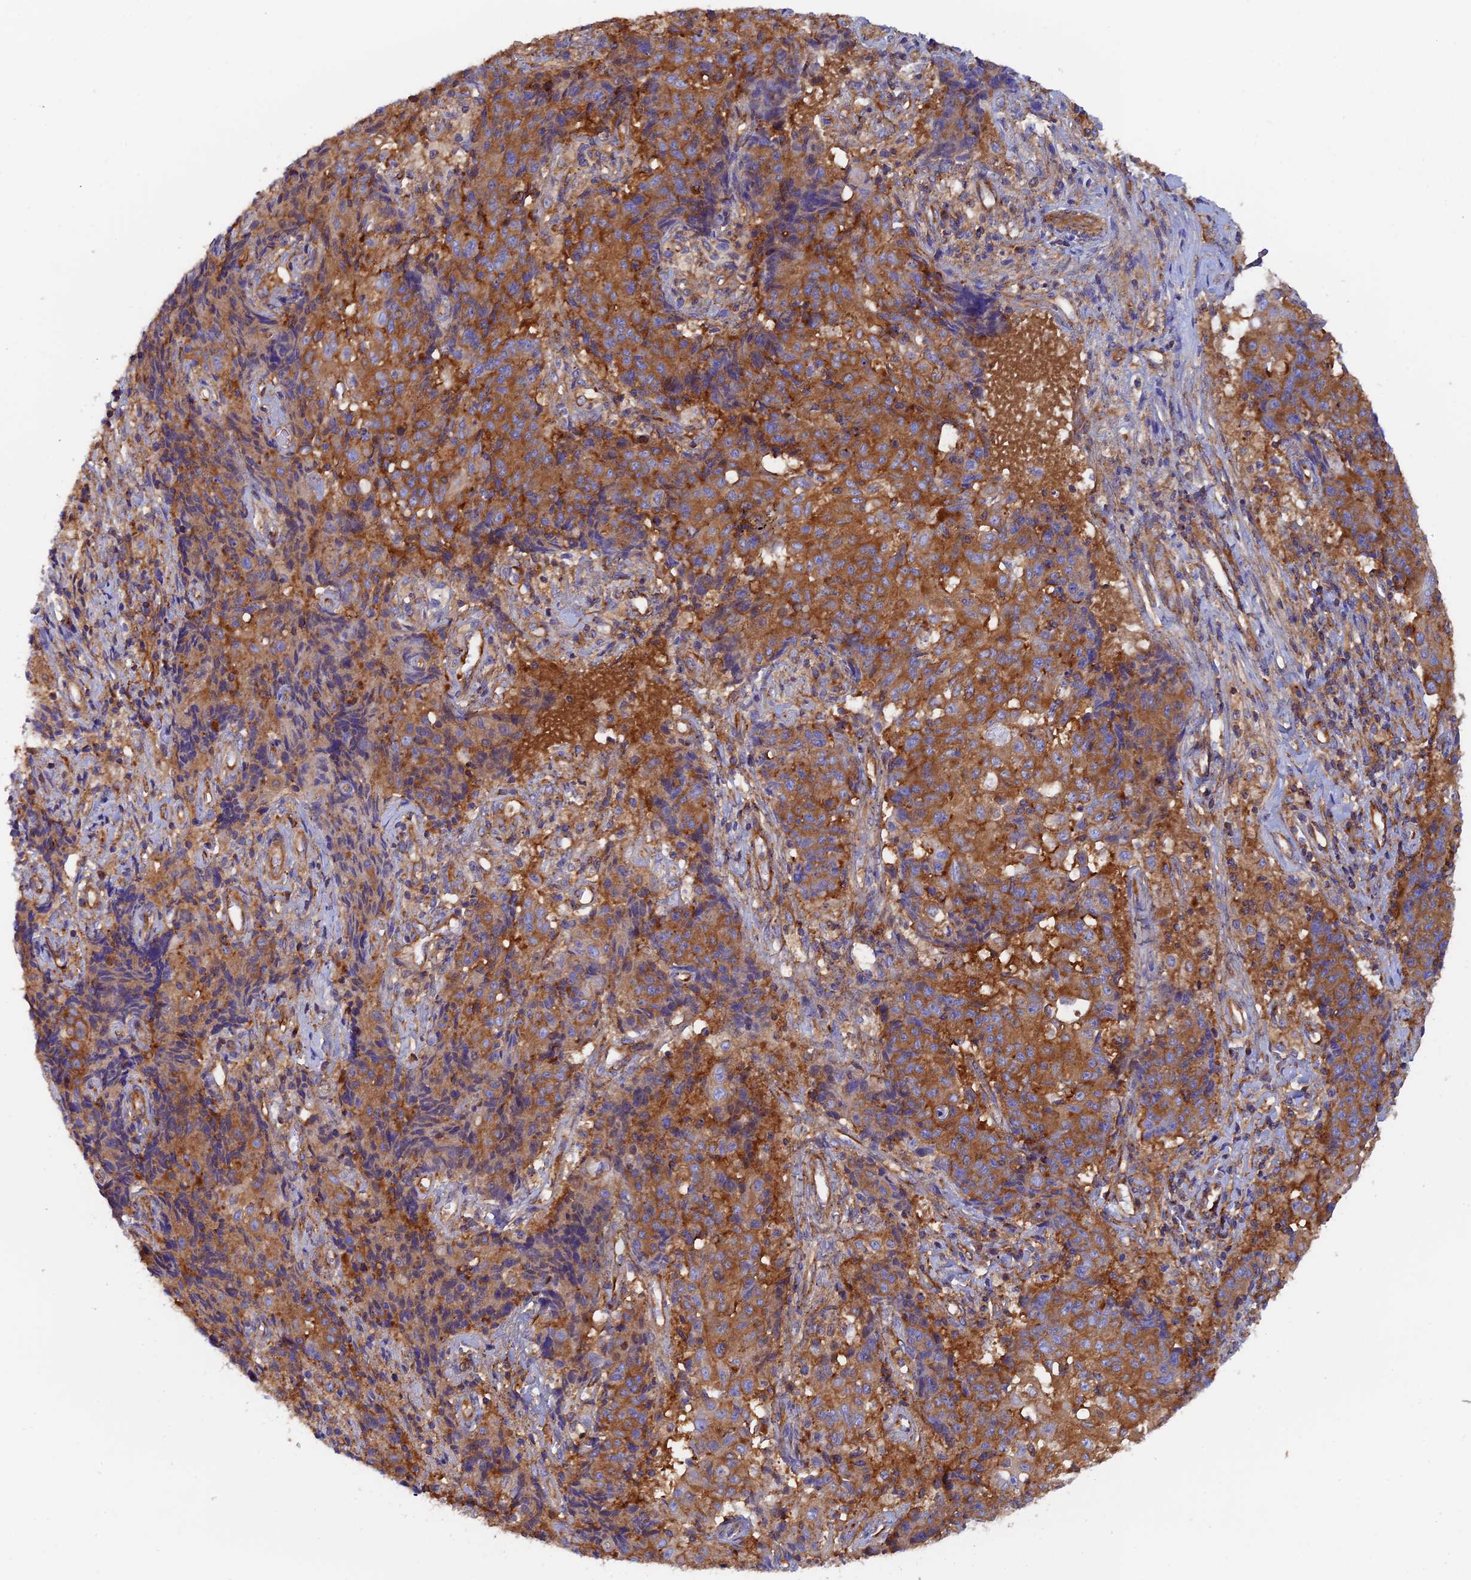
{"staining": {"intensity": "strong", "quantity": ">75%", "location": "cytoplasmic/membranous"}, "tissue": "ovarian cancer", "cell_type": "Tumor cells", "image_type": "cancer", "snomed": [{"axis": "morphology", "description": "Carcinoma, endometroid"}, {"axis": "topography", "description": "Ovary"}], "caption": "Ovarian cancer (endometroid carcinoma) tissue shows strong cytoplasmic/membranous positivity in about >75% of tumor cells Nuclei are stained in blue.", "gene": "DCTN2", "patient": {"sex": "female", "age": 42}}